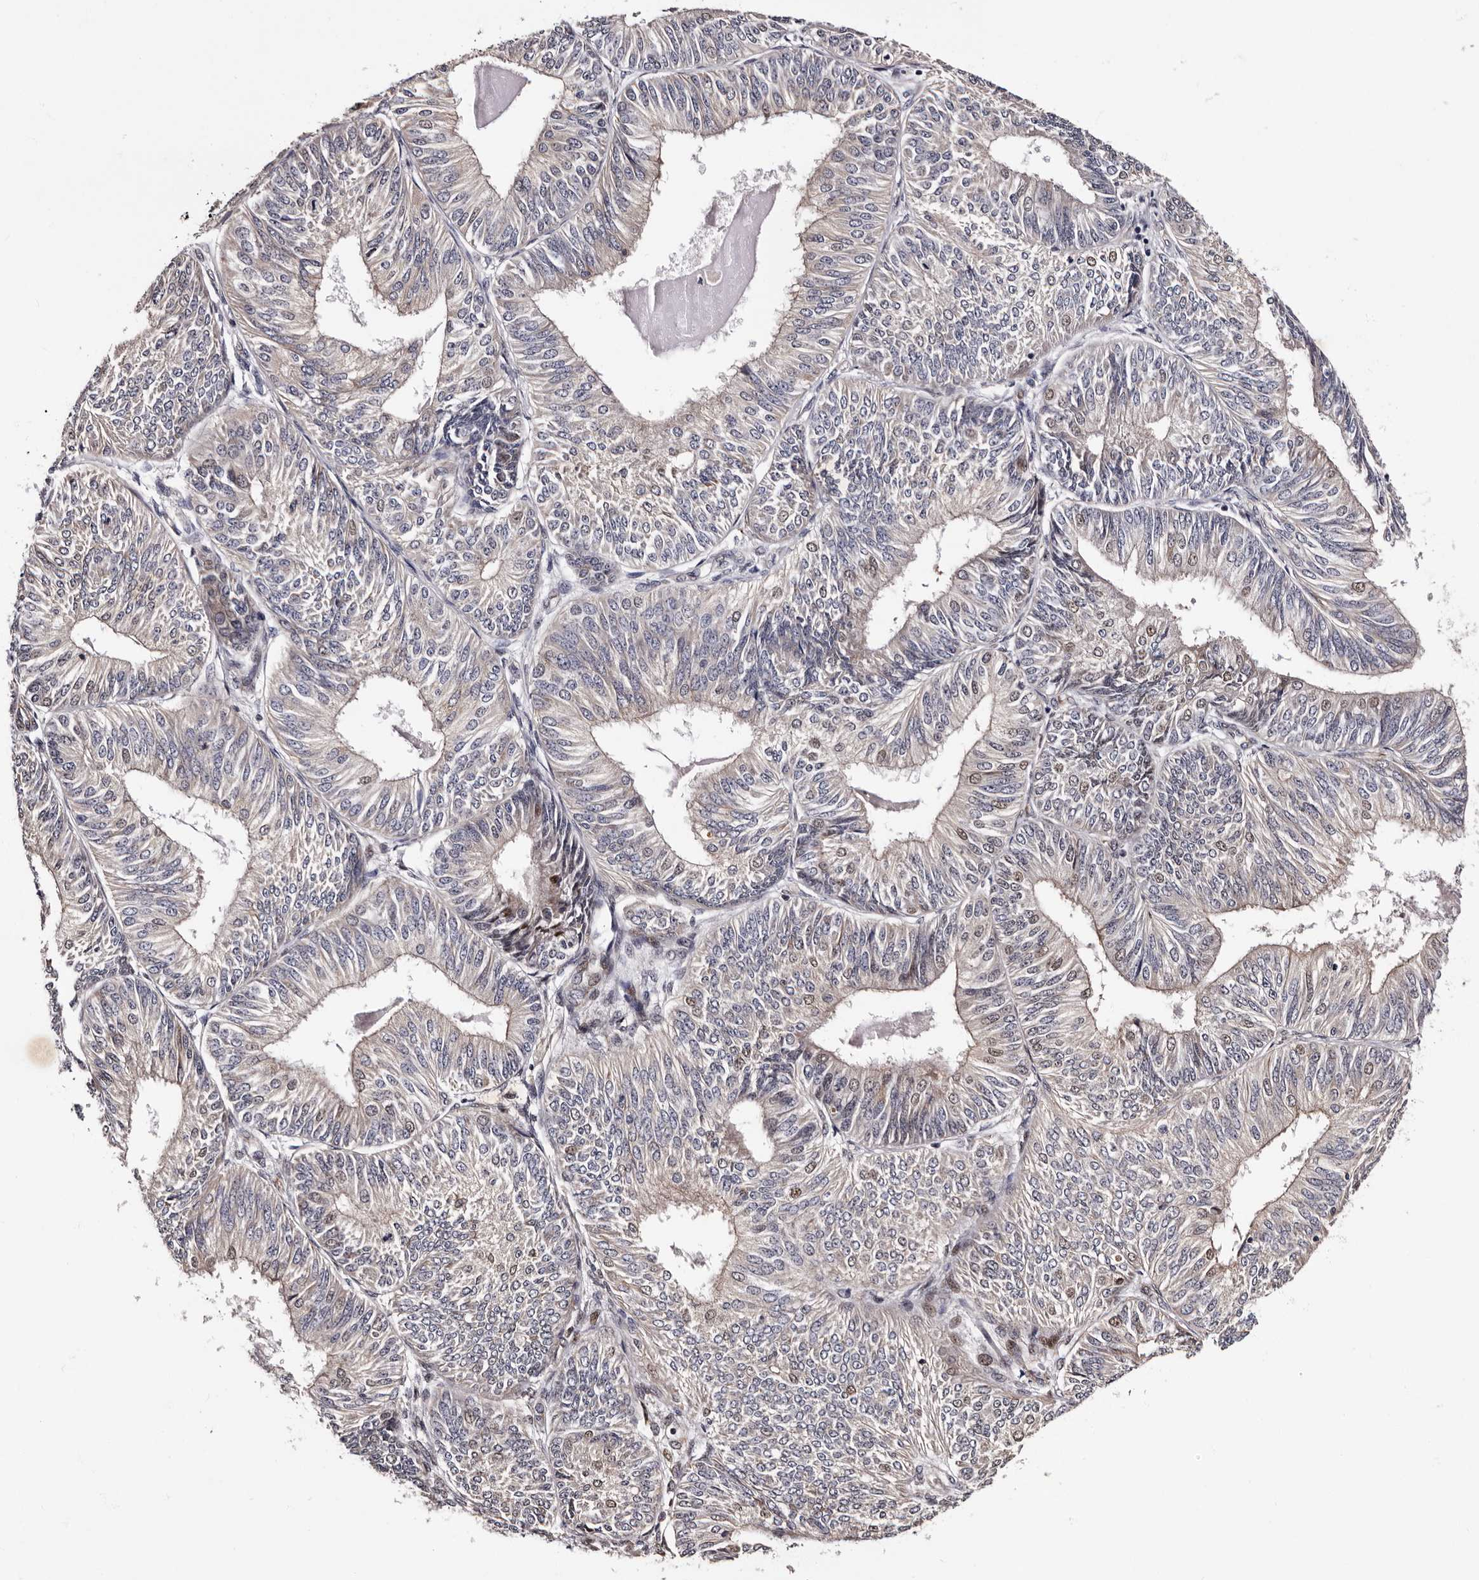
{"staining": {"intensity": "weak", "quantity": "<25%", "location": "nuclear"}, "tissue": "endometrial cancer", "cell_type": "Tumor cells", "image_type": "cancer", "snomed": [{"axis": "morphology", "description": "Adenocarcinoma, NOS"}, {"axis": "topography", "description": "Endometrium"}], "caption": "Endometrial cancer was stained to show a protein in brown. There is no significant positivity in tumor cells.", "gene": "GLRX3", "patient": {"sex": "female", "age": 58}}